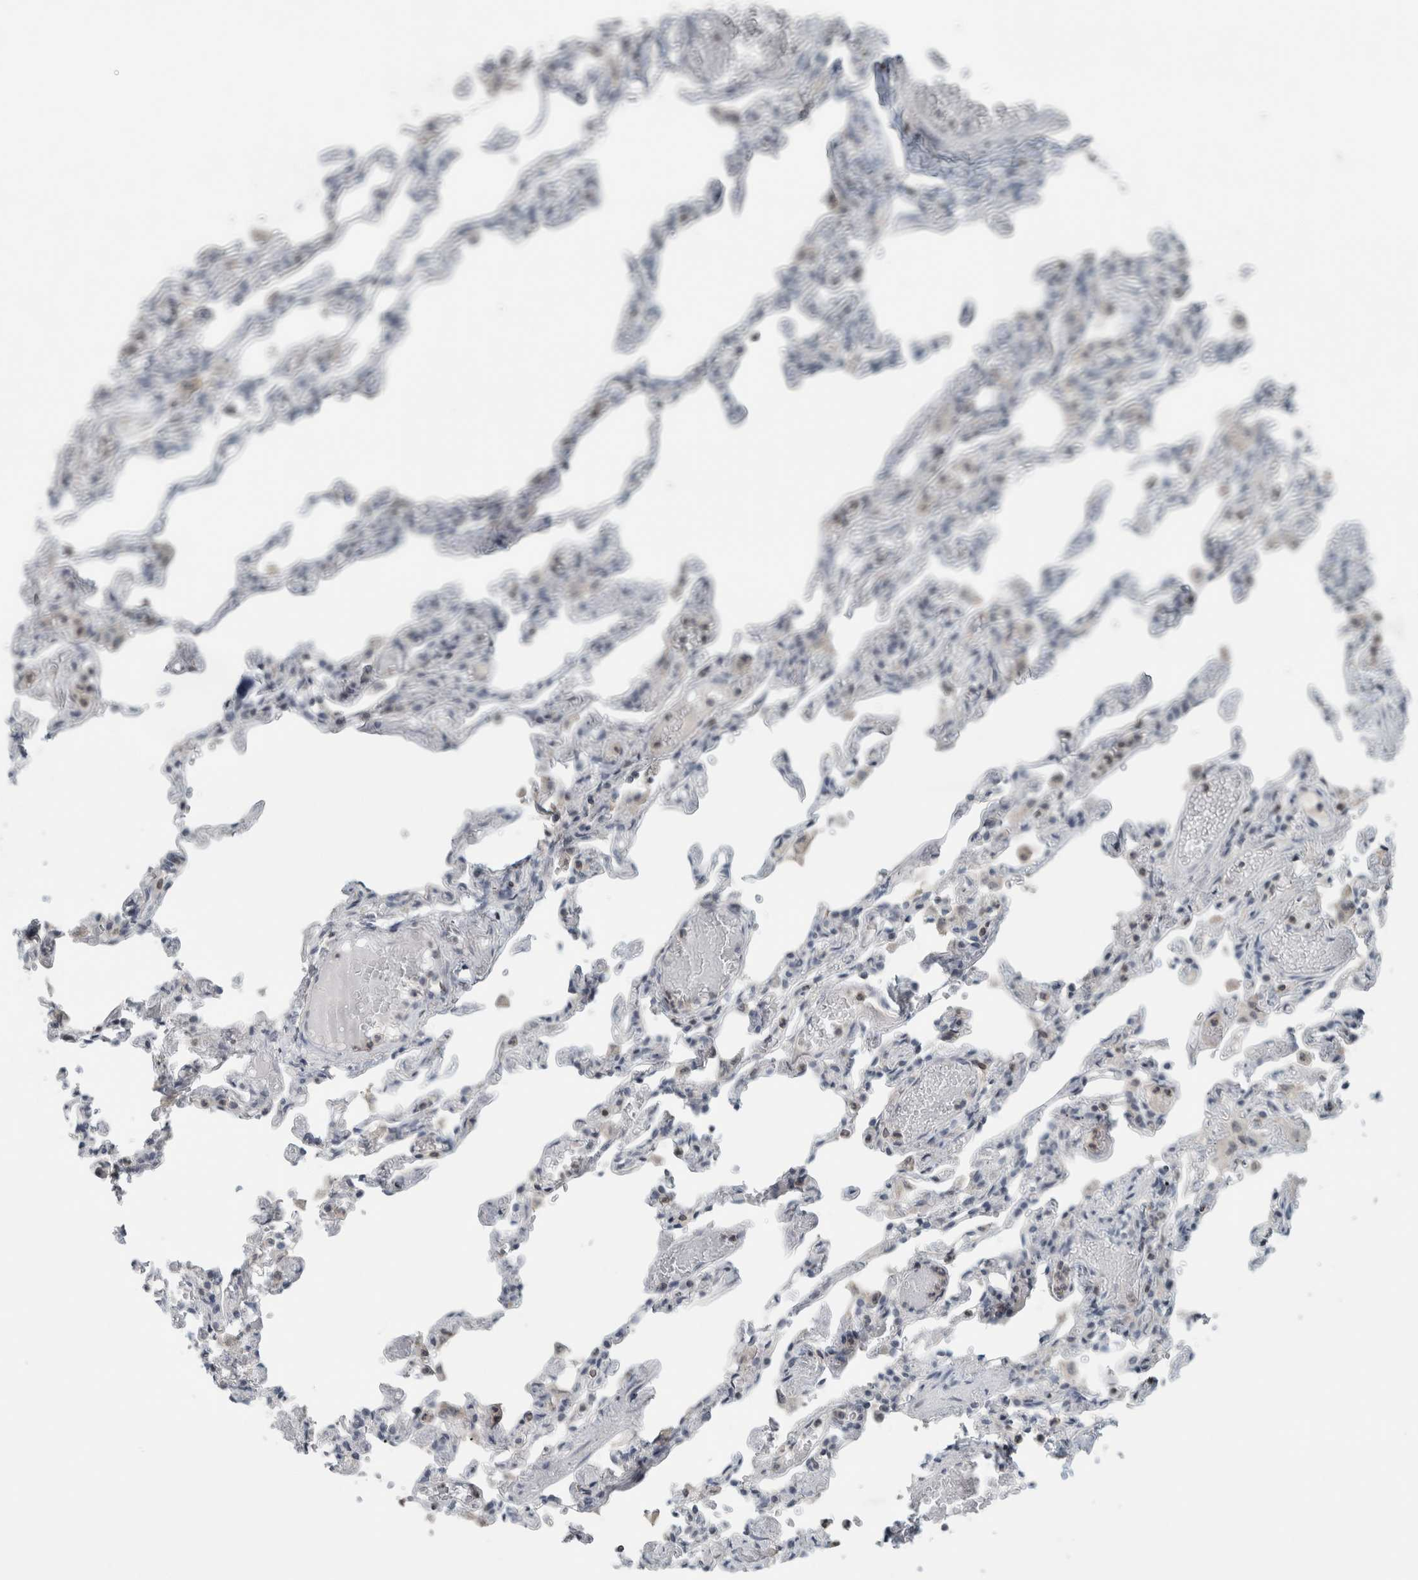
{"staining": {"intensity": "negative", "quantity": "none", "location": "none"}, "tissue": "lung", "cell_type": "Alveolar cells", "image_type": "normal", "snomed": [{"axis": "morphology", "description": "Normal tissue, NOS"}, {"axis": "topography", "description": "Lung"}], "caption": "High magnification brightfield microscopy of benign lung stained with DAB (brown) and counterstained with hematoxylin (blue): alveolar cells show no significant expression. (Stains: DAB (3,3'-diaminobenzidine) IHC with hematoxylin counter stain, Microscopy: brightfield microscopy at high magnification).", "gene": "RPF1", "patient": {"sex": "male", "age": 21}}